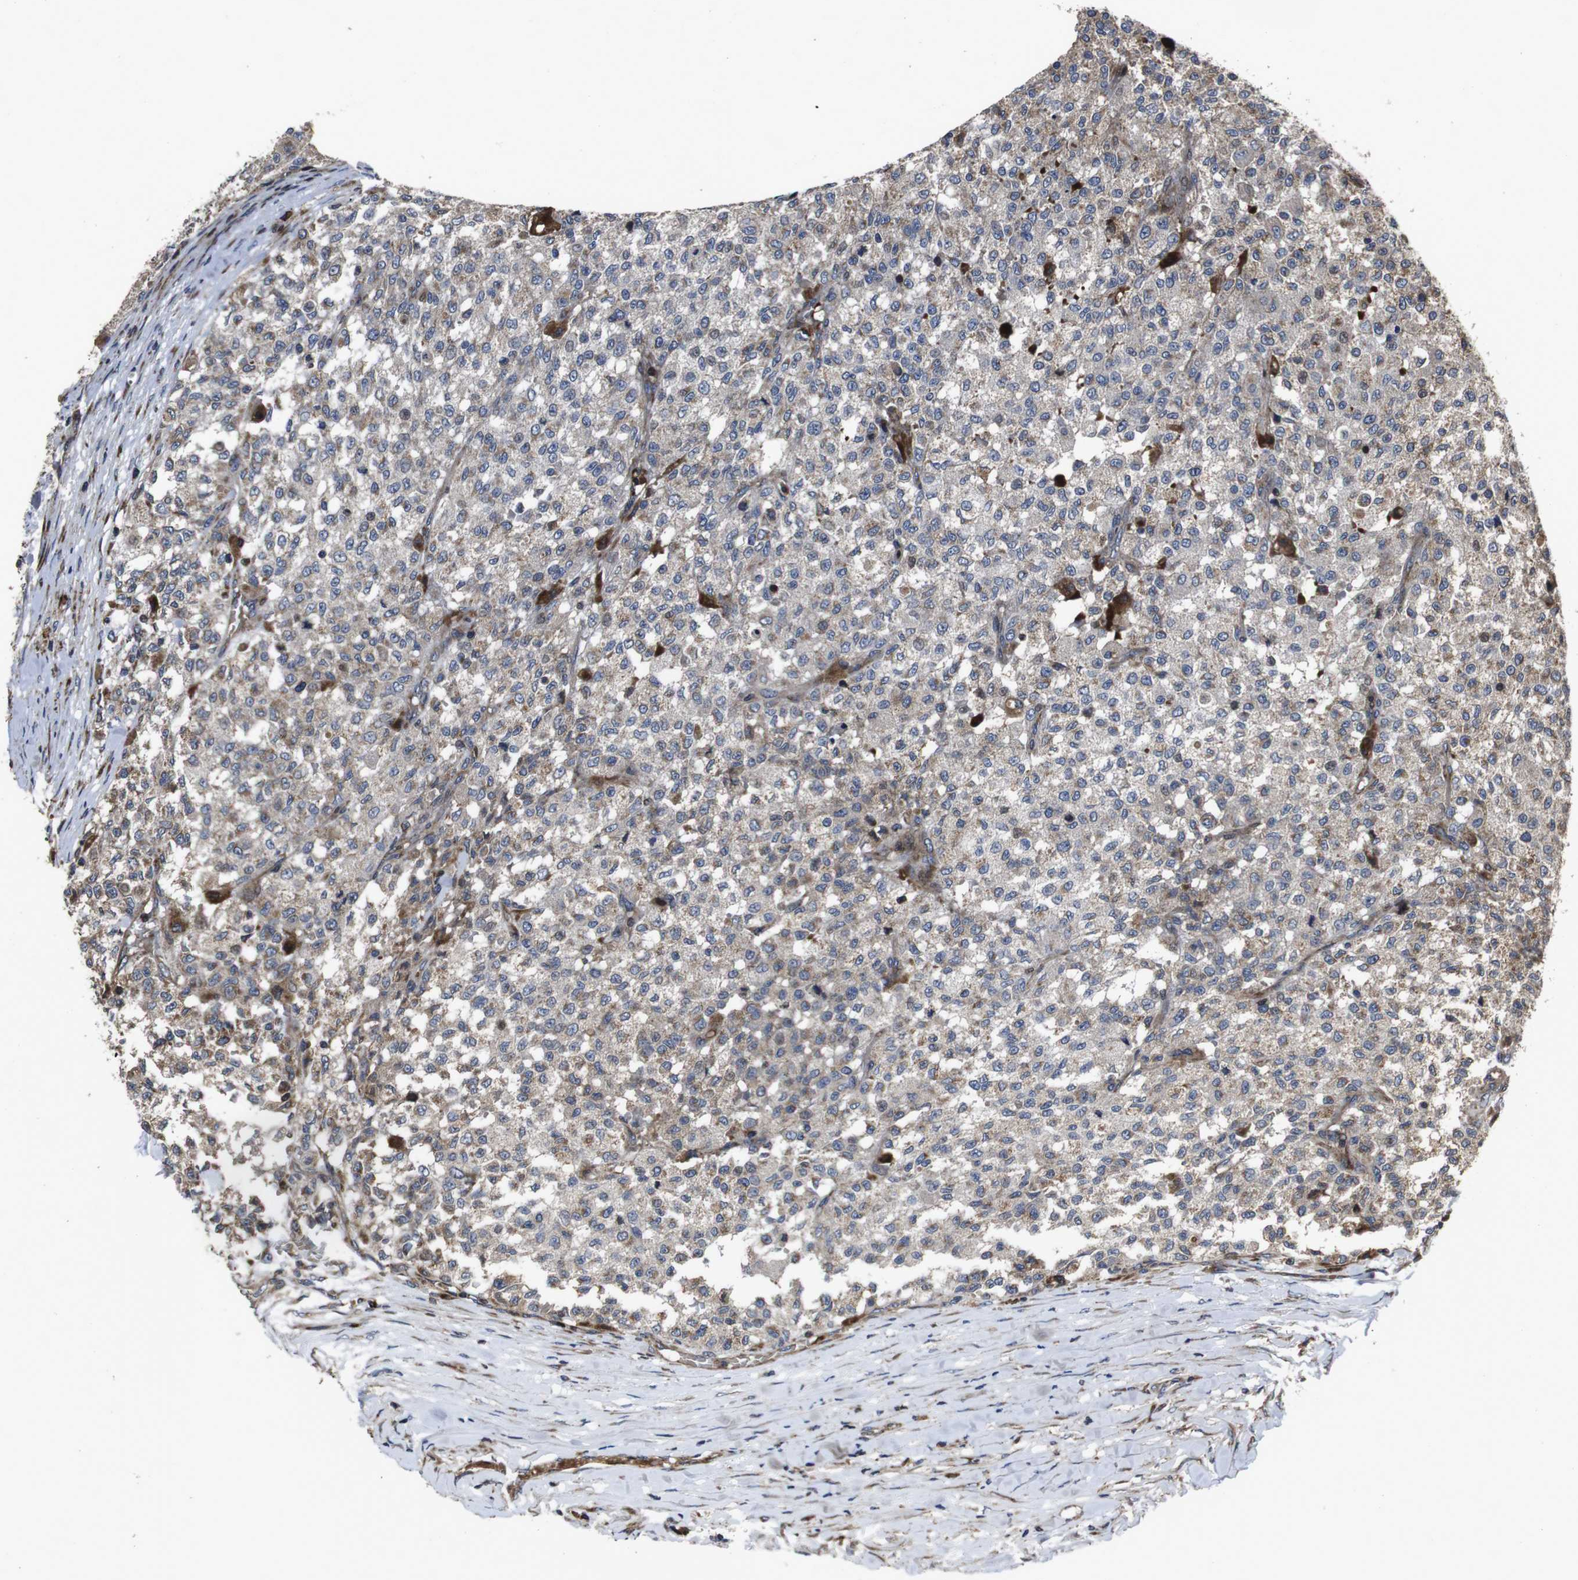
{"staining": {"intensity": "weak", "quantity": ">75%", "location": "cytoplasmic/membranous"}, "tissue": "testis cancer", "cell_type": "Tumor cells", "image_type": "cancer", "snomed": [{"axis": "morphology", "description": "Seminoma, NOS"}, {"axis": "topography", "description": "Testis"}], "caption": "The micrograph displays immunohistochemical staining of testis cancer. There is weak cytoplasmic/membranous positivity is seen in approximately >75% of tumor cells.", "gene": "SMYD3", "patient": {"sex": "male", "age": 59}}